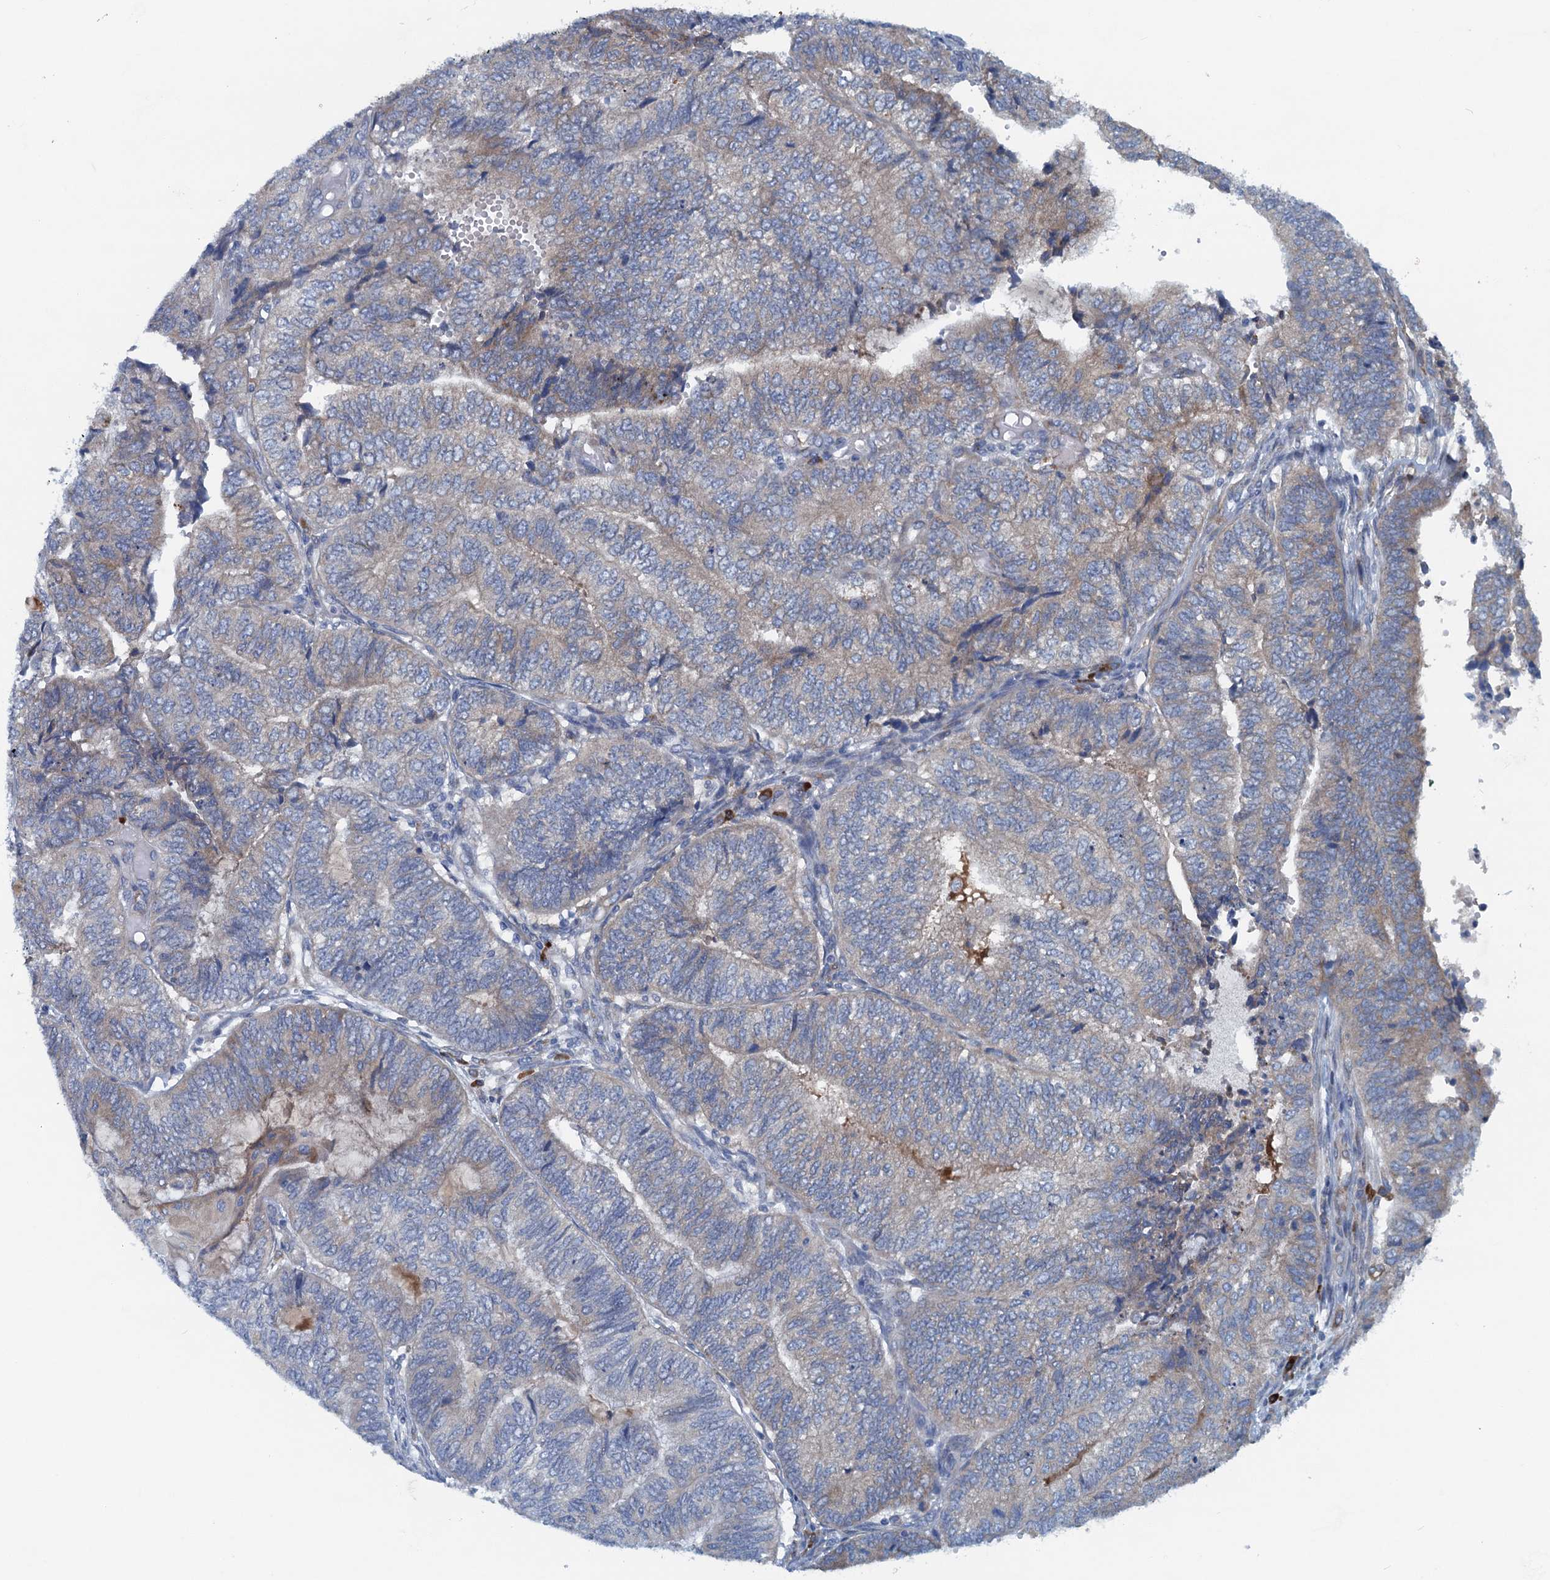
{"staining": {"intensity": "moderate", "quantity": "<25%", "location": "cytoplasmic/membranous"}, "tissue": "endometrial cancer", "cell_type": "Tumor cells", "image_type": "cancer", "snomed": [{"axis": "morphology", "description": "Adenocarcinoma, NOS"}, {"axis": "topography", "description": "Uterus"}, {"axis": "topography", "description": "Endometrium"}], "caption": "Endometrial cancer (adenocarcinoma) stained for a protein (brown) demonstrates moderate cytoplasmic/membranous positive expression in about <25% of tumor cells.", "gene": "MYDGF", "patient": {"sex": "female", "age": 70}}